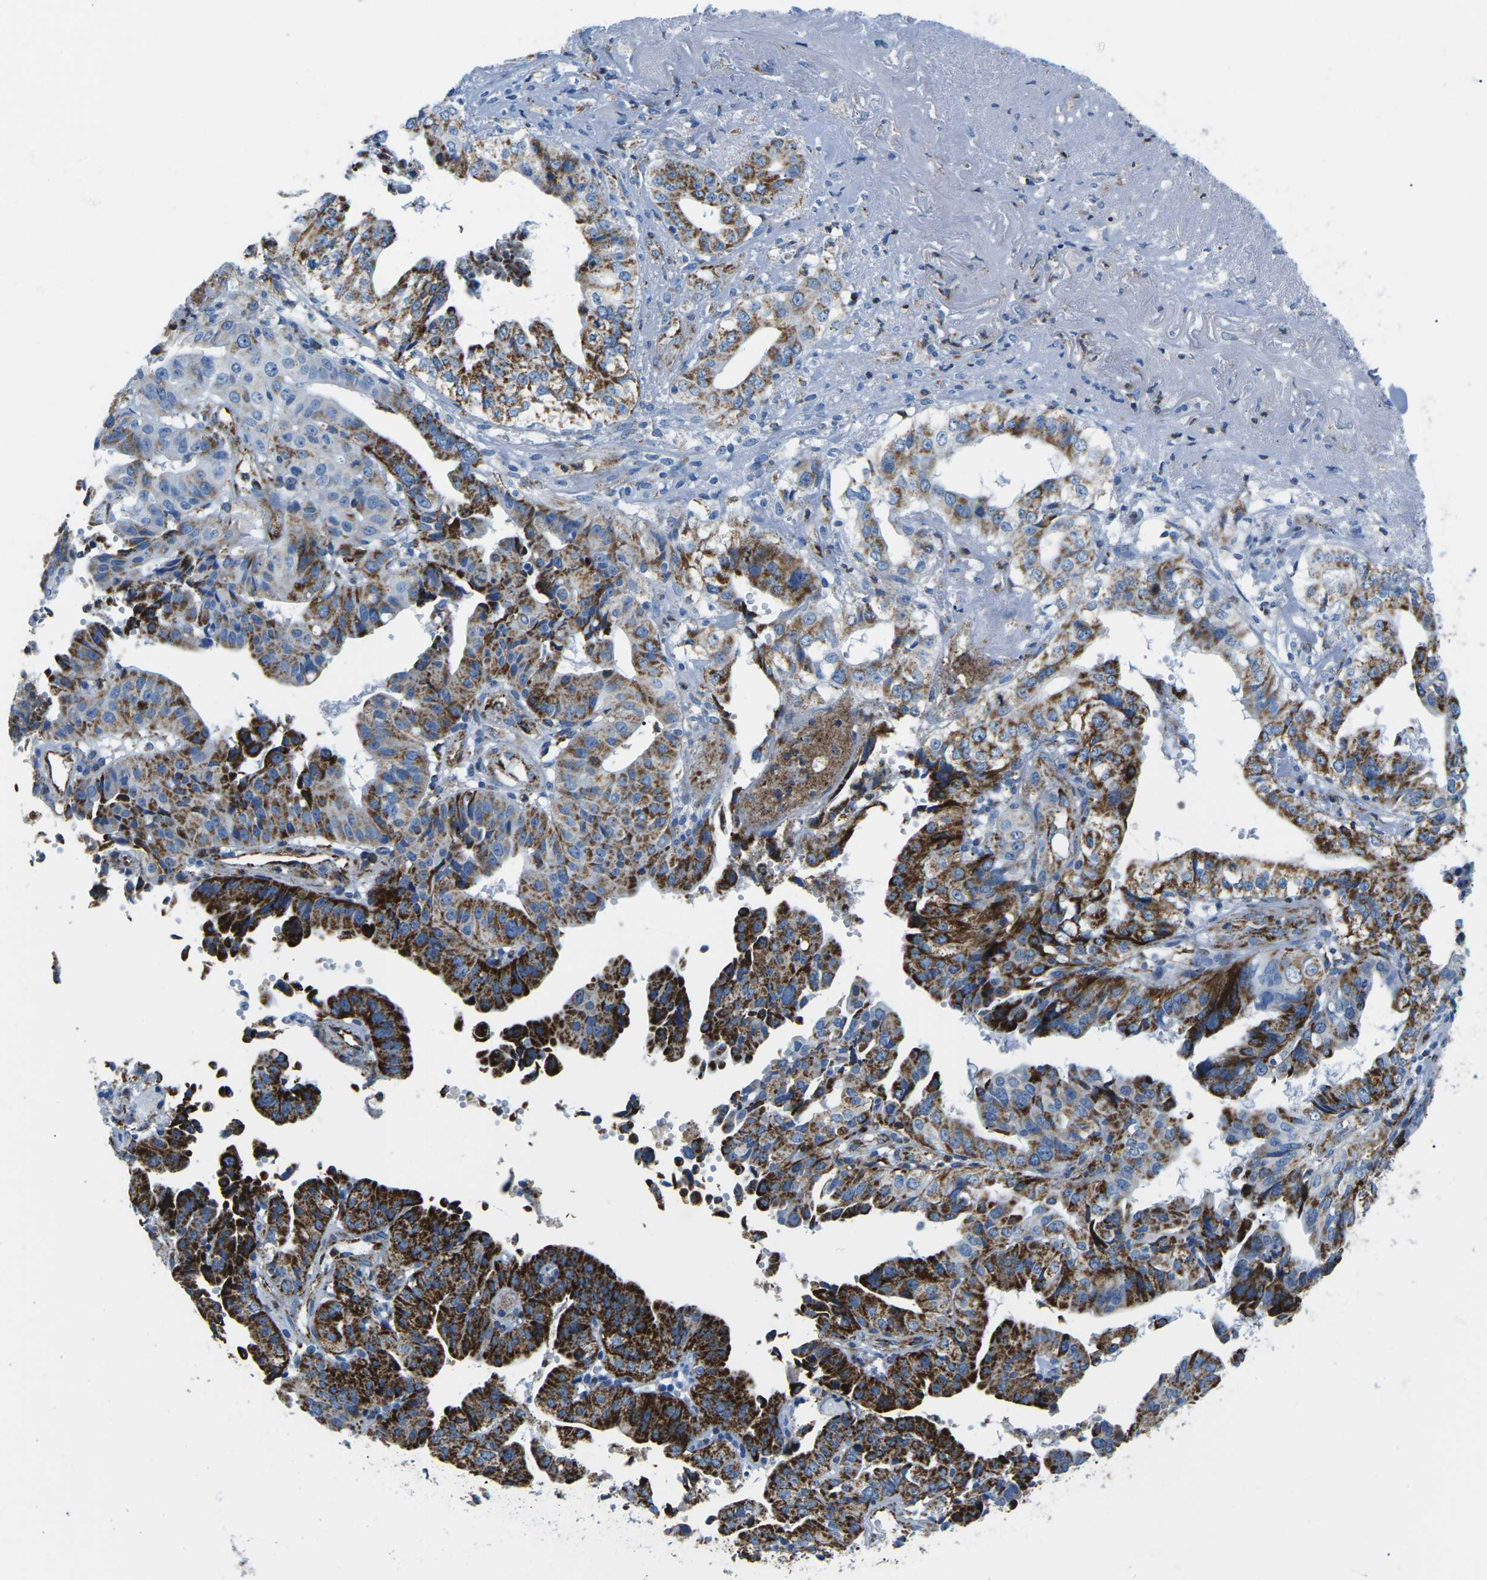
{"staining": {"intensity": "strong", "quantity": "25%-75%", "location": "cytoplasmic/membranous"}, "tissue": "liver cancer", "cell_type": "Tumor cells", "image_type": "cancer", "snomed": [{"axis": "morphology", "description": "Cholangiocarcinoma"}, {"axis": "topography", "description": "Liver"}], "caption": "Immunohistochemistry (IHC) (DAB (3,3'-diaminobenzidine)) staining of cholangiocarcinoma (liver) reveals strong cytoplasmic/membranous protein staining in about 25%-75% of tumor cells.", "gene": "COX6C", "patient": {"sex": "female", "age": 61}}